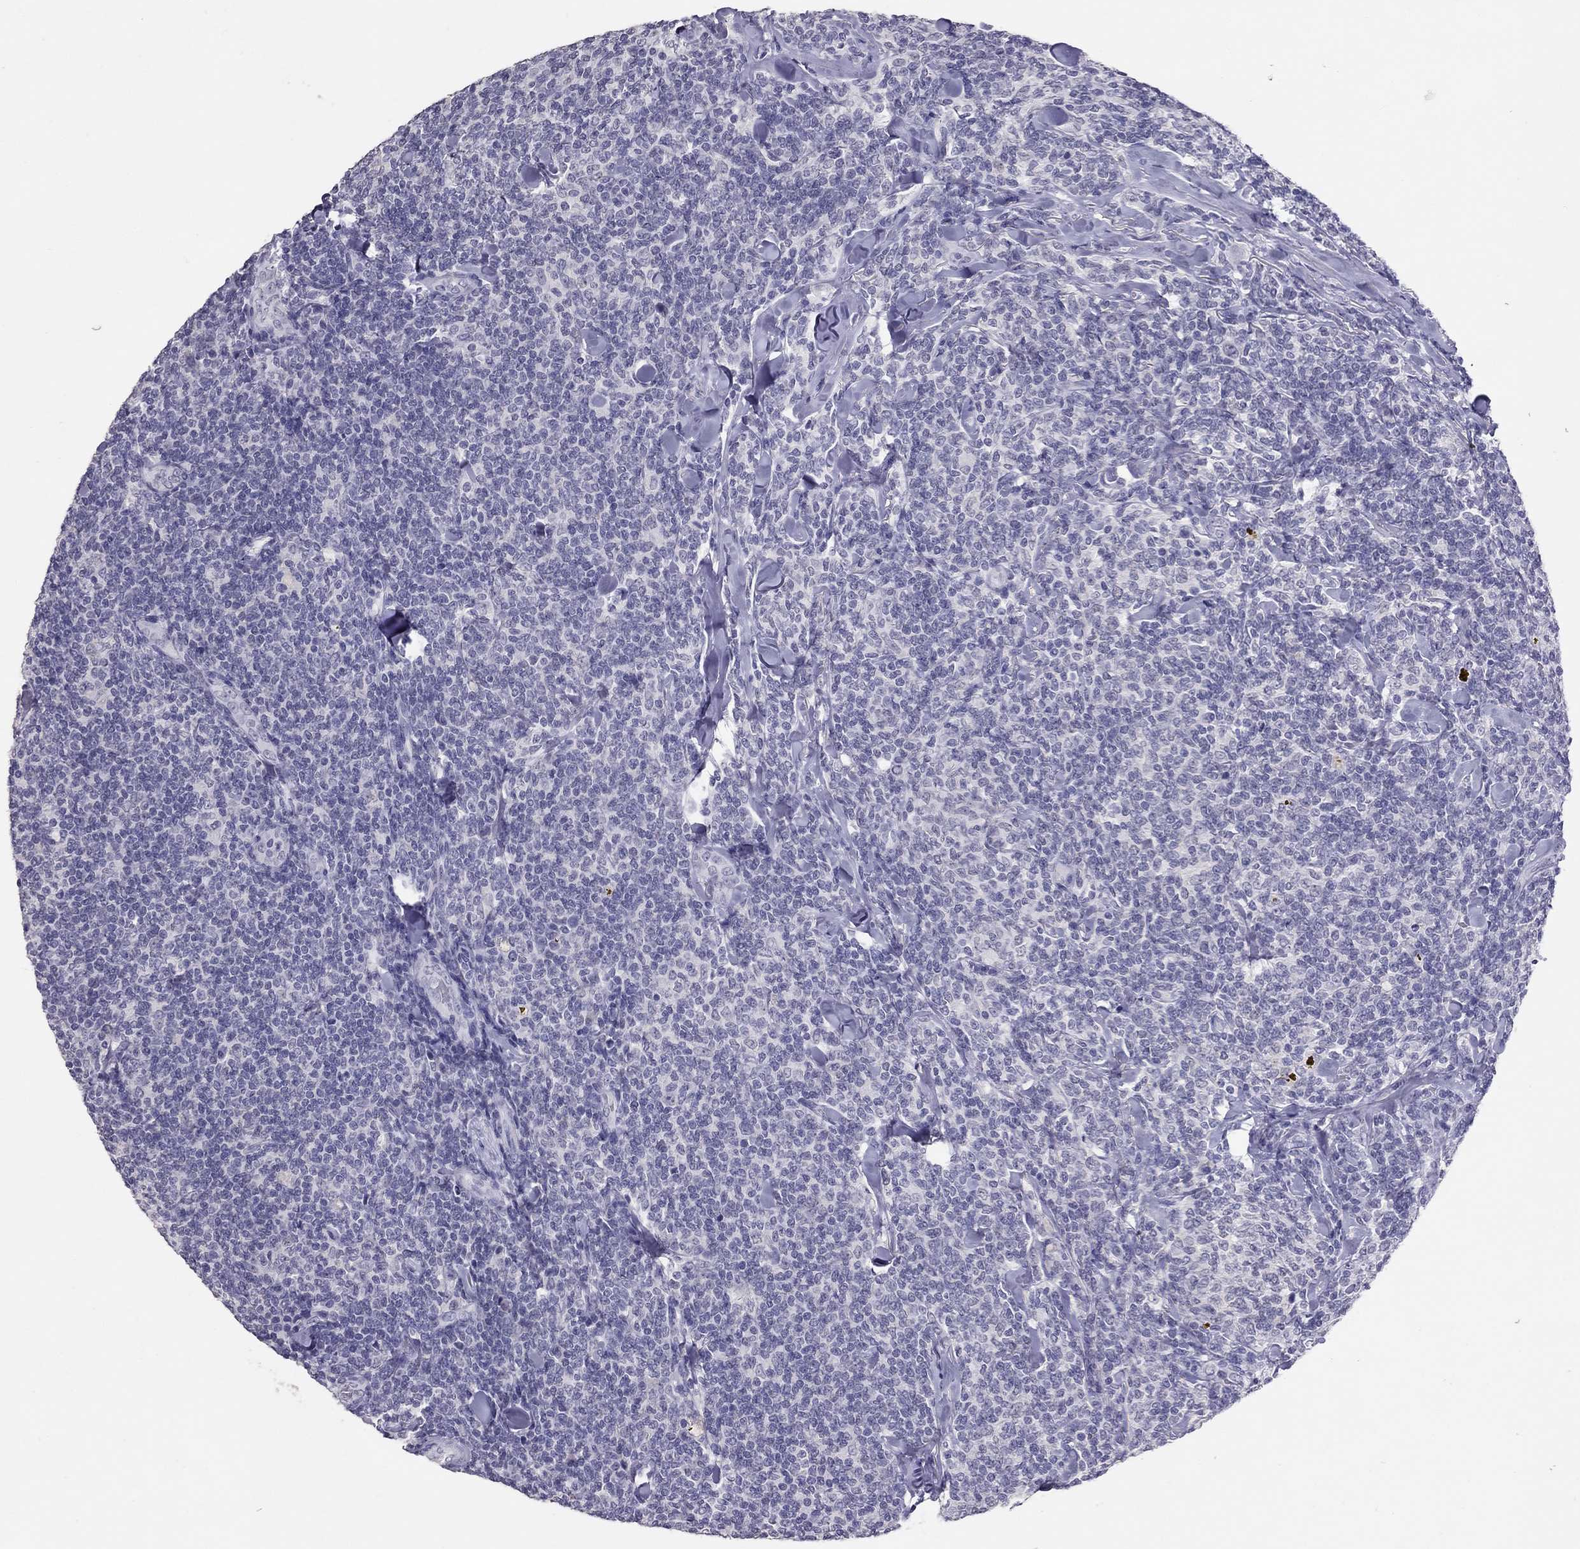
{"staining": {"intensity": "negative", "quantity": "none", "location": "none"}, "tissue": "lymphoma", "cell_type": "Tumor cells", "image_type": "cancer", "snomed": [{"axis": "morphology", "description": "Malignant lymphoma, non-Hodgkin's type, Low grade"}, {"axis": "topography", "description": "Lymph node"}], "caption": "Tumor cells are negative for brown protein staining in low-grade malignant lymphoma, non-Hodgkin's type.", "gene": "PSMB11", "patient": {"sex": "female", "age": 56}}